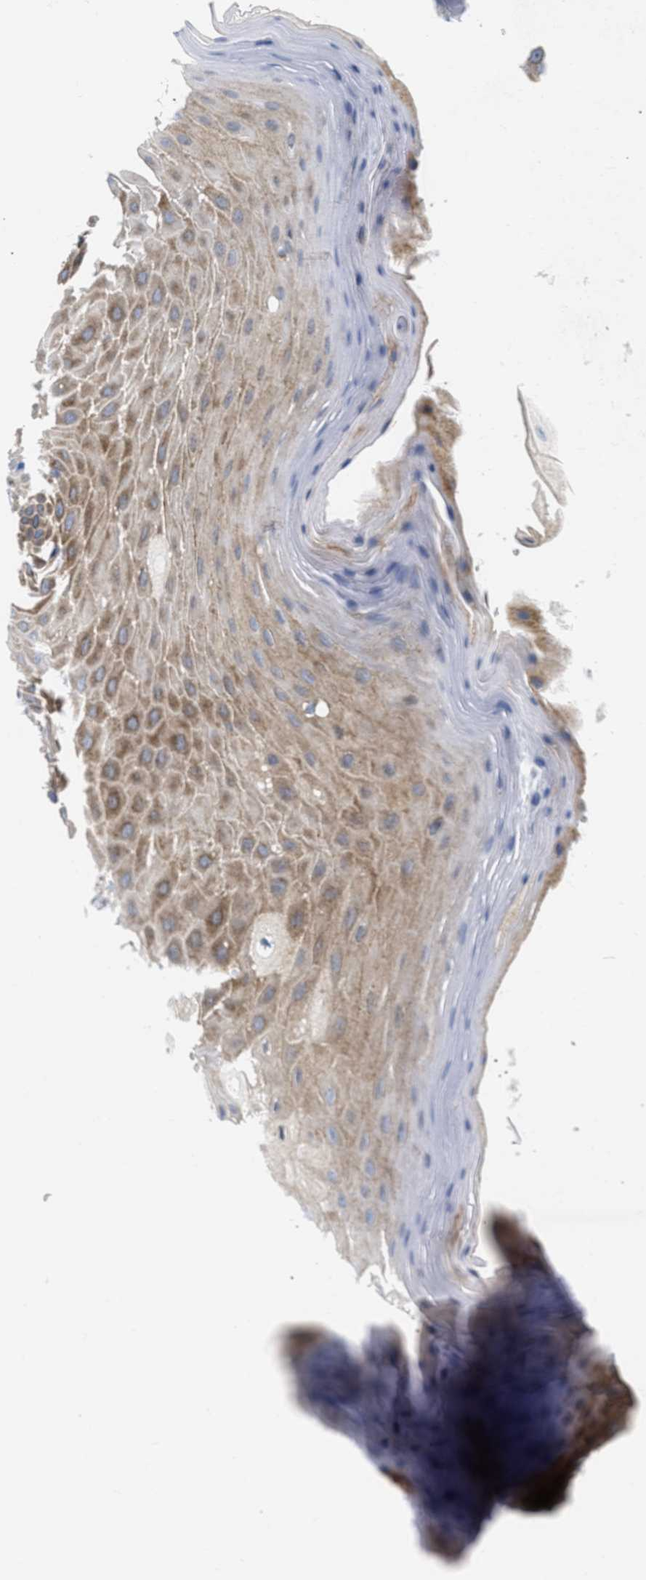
{"staining": {"intensity": "moderate", "quantity": ">75%", "location": "cytoplasmic/membranous"}, "tissue": "oral mucosa", "cell_type": "Squamous epithelial cells", "image_type": "normal", "snomed": [{"axis": "morphology", "description": "Normal tissue, NOS"}, {"axis": "morphology", "description": "Squamous cell carcinoma, NOS"}, {"axis": "topography", "description": "Skeletal muscle"}, {"axis": "topography", "description": "Adipose tissue"}, {"axis": "topography", "description": "Vascular tissue"}, {"axis": "topography", "description": "Oral tissue"}, {"axis": "topography", "description": "Peripheral nerve tissue"}, {"axis": "topography", "description": "Head-Neck"}], "caption": "Immunohistochemical staining of normal human oral mucosa displays moderate cytoplasmic/membranous protein positivity in approximately >75% of squamous epithelial cells. The staining is performed using DAB brown chromogen to label protein expression. The nuclei are counter-stained blue using hematoxylin.", "gene": "DCTN4", "patient": {"sex": "male", "age": 71}}